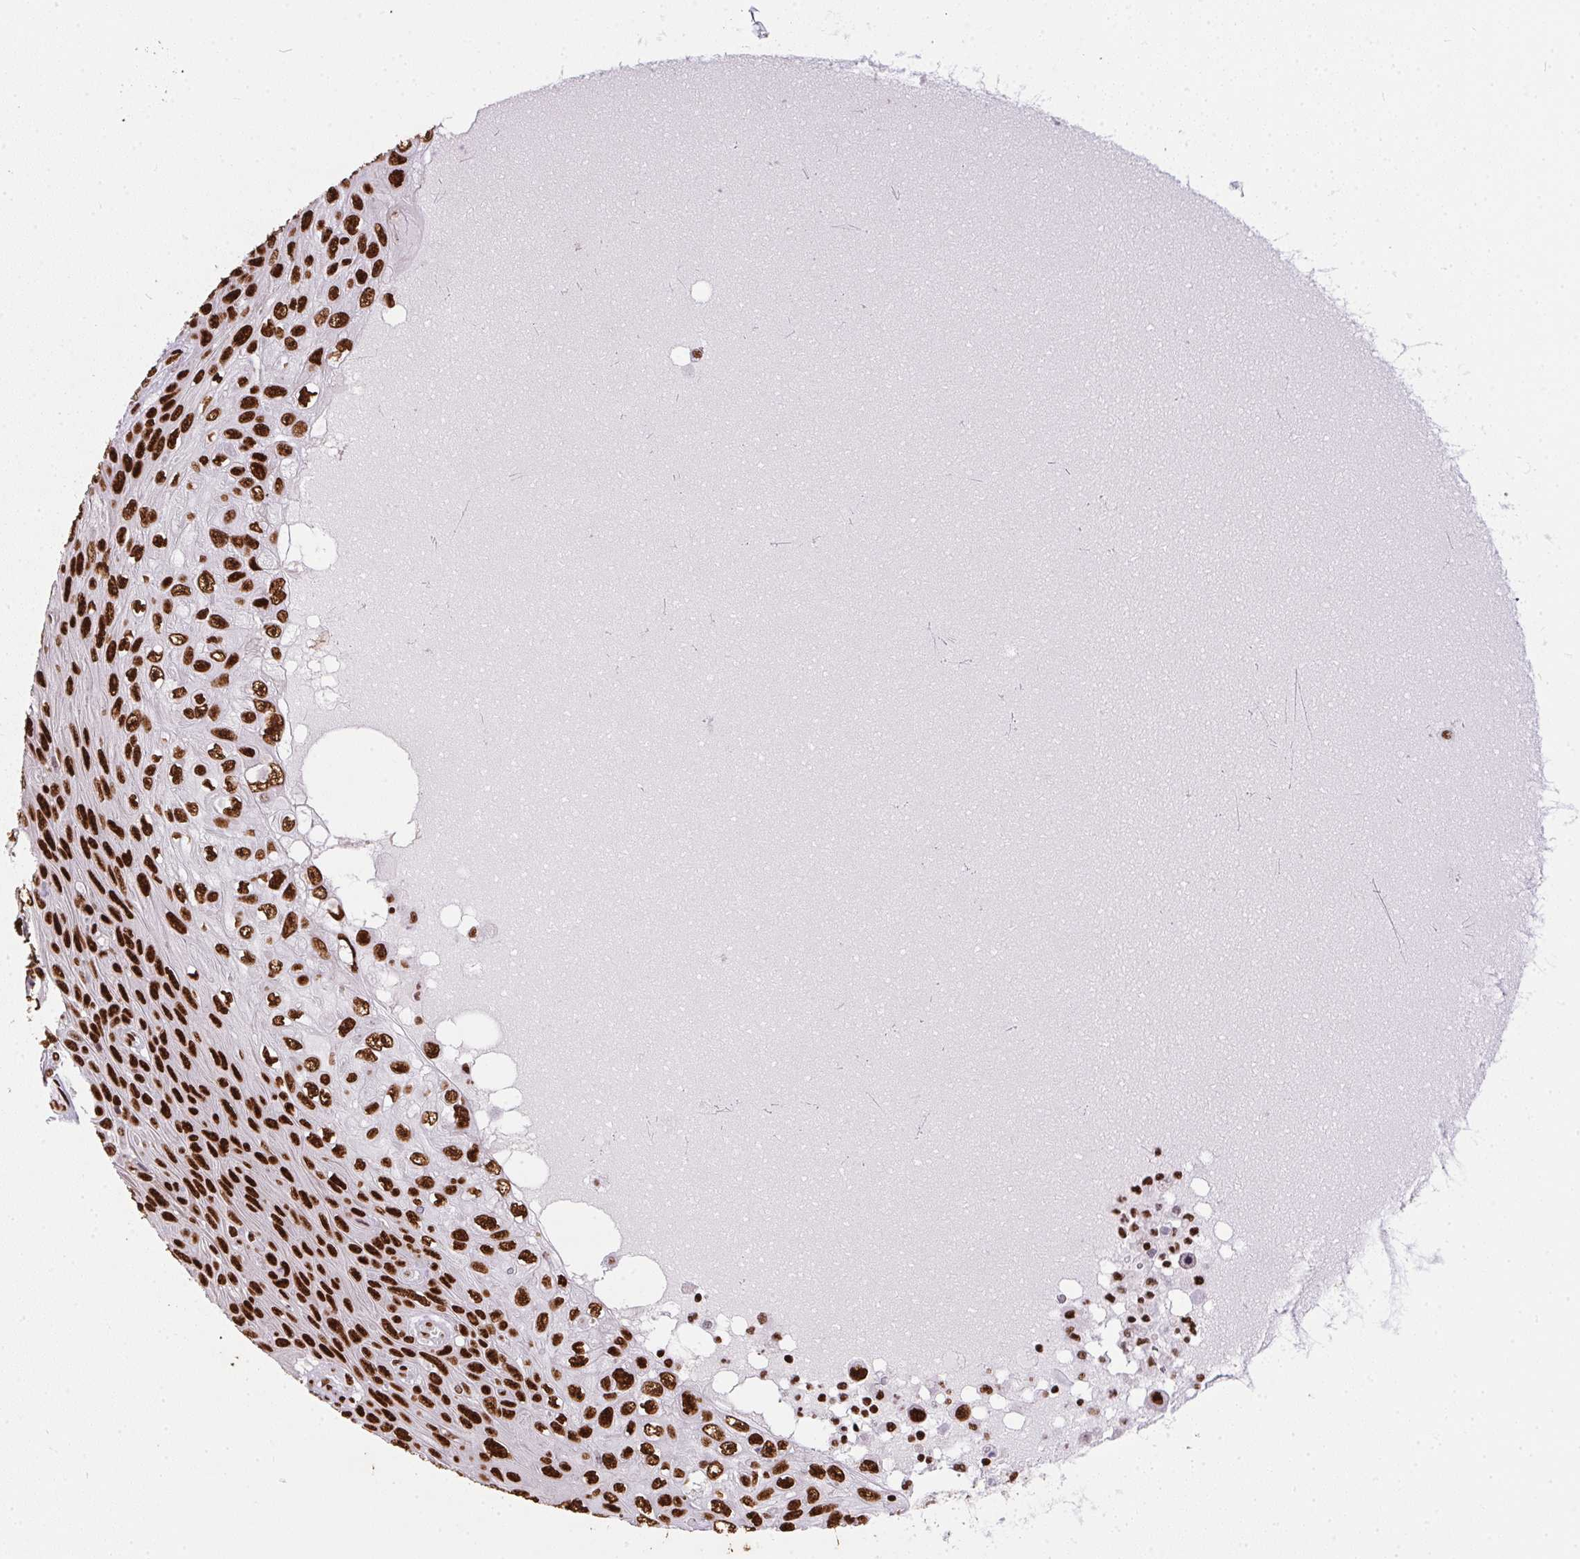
{"staining": {"intensity": "strong", "quantity": ">75%", "location": "nuclear"}, "tissue": "skin cancer", "cell_type": "Tumor cells", "image_type": "cancer", "snomed": [{"axis": "morphology", "description": "Squamous cell carcinoma, NOS"}, {"axis": "topography", "description": "Skin"}], "caption": "An image of squamous cell carcinoma (skin) stained for a protein exhibits strong nuclear brown staining in tumor cells.", "gene": "PAGE3", "patient": {"sex": "male", "age": 82}}